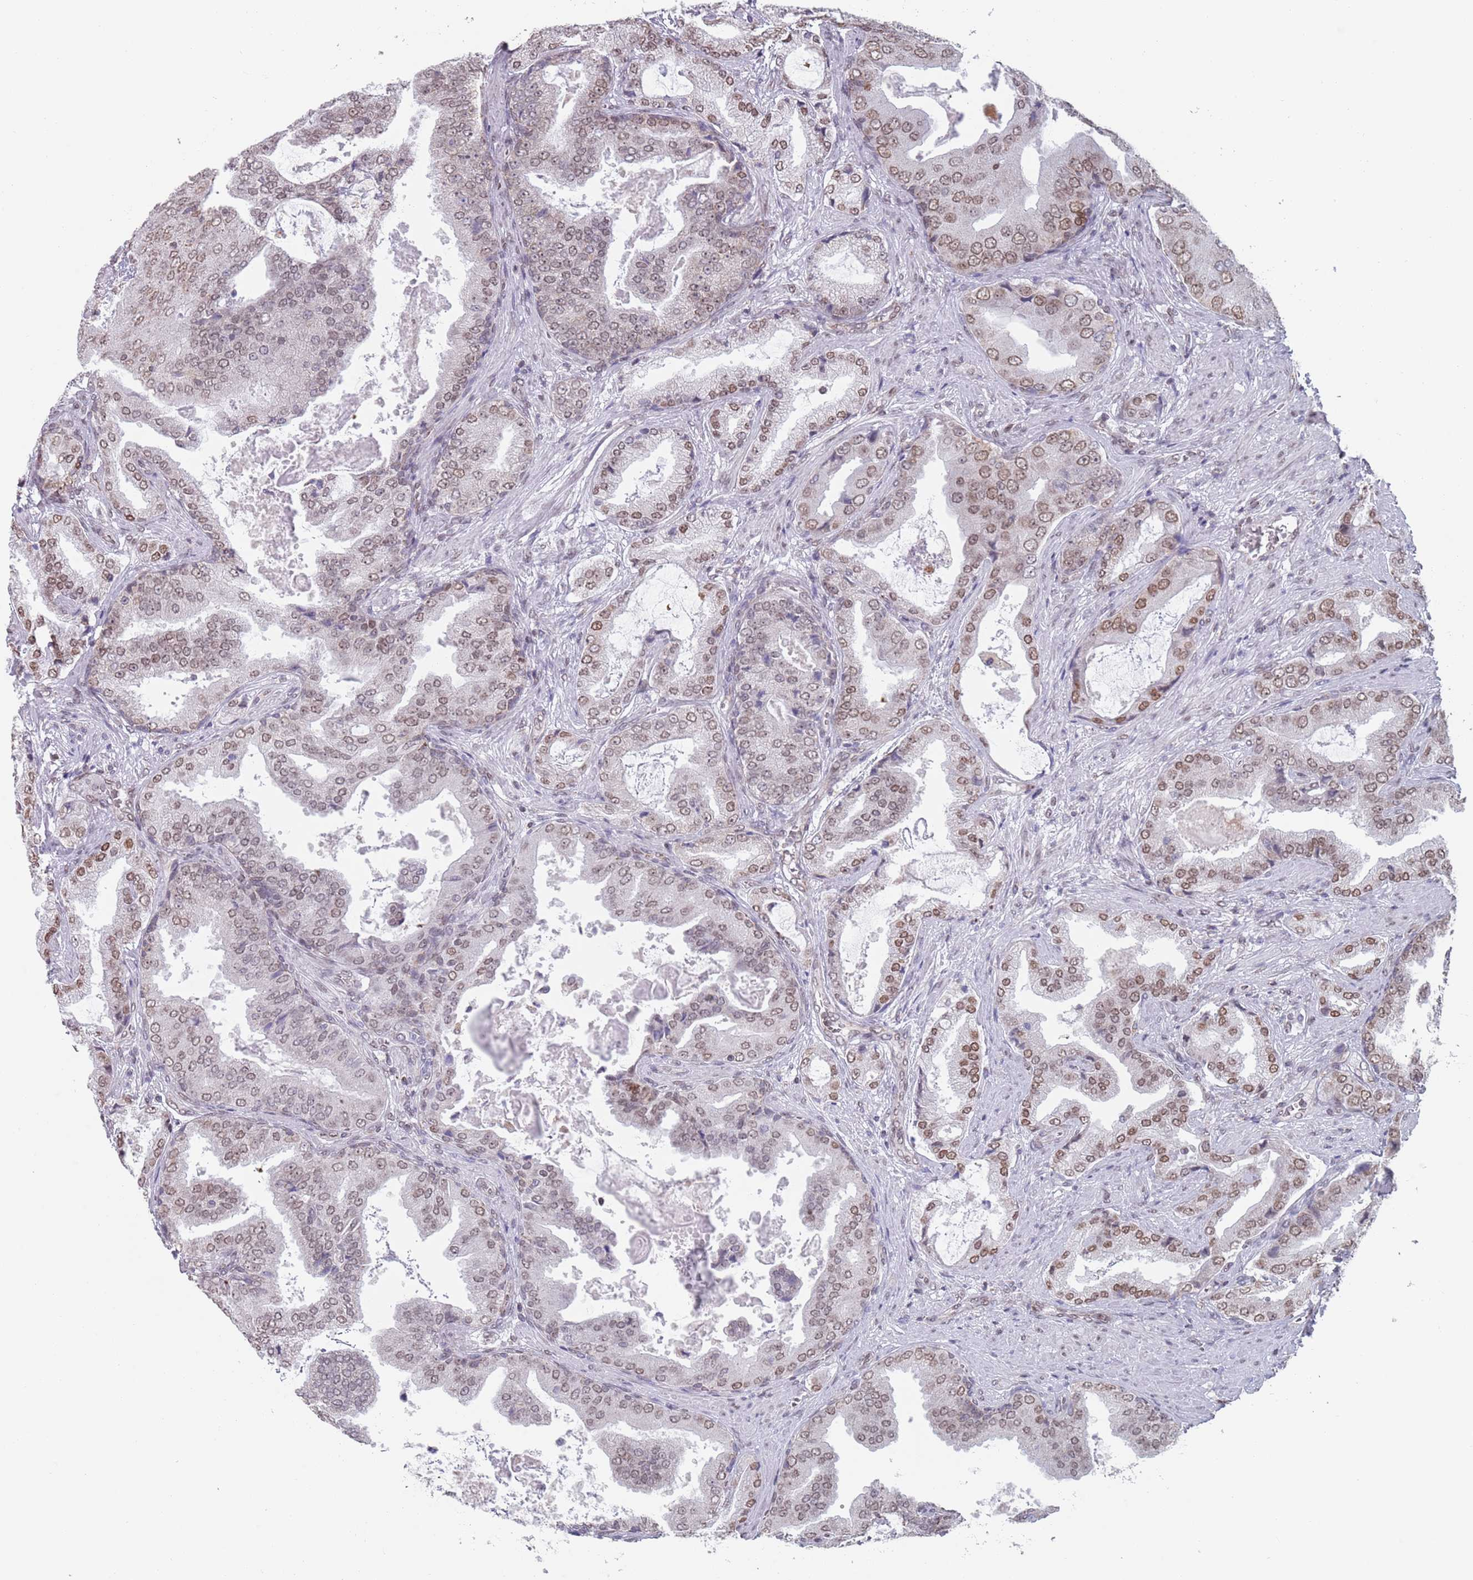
{"staining": {"intensity": "moderate", "quantity": ">75%", "location": "nuclear"}, "tissue": "prostate cancer", "cell_type": "Tumor cells", "image_type": "cancer", "snomed": [{"axis": "morphology", "description": "Adenocarcinoma, High grade"}, {"axis": "topography", "description": "Prostate"}], "caption": "Moderate nuclear protein expression is identified in about >75% of tumor cells in adenocarcinoma (high-grade) (prostate).", "gene": "MFSD12", "patient": {"sex": "male", "age": 68}}